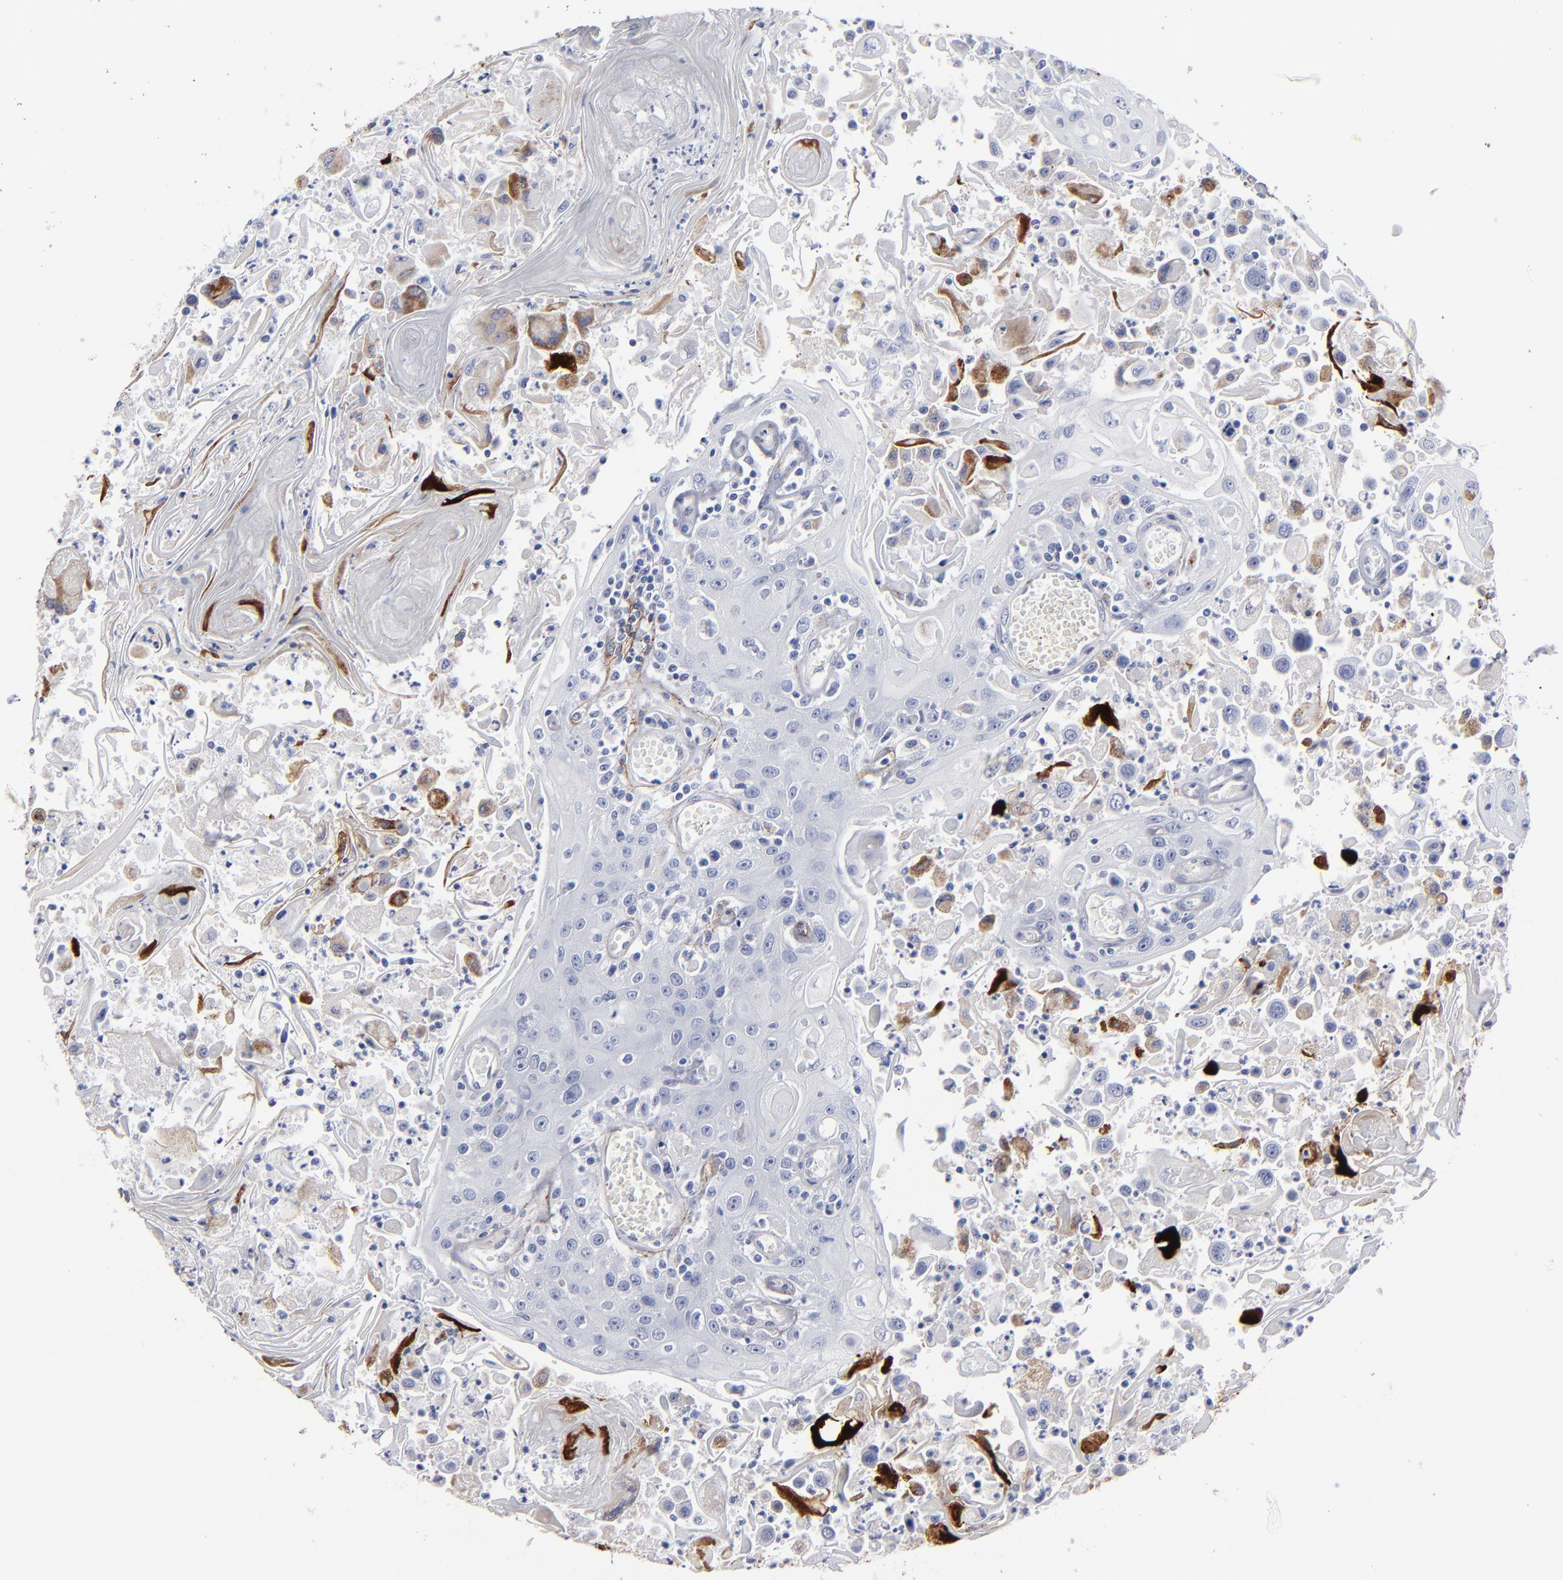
{"staining": {"intensity": "negative", "quantity": "none", "location": "none"}, "tissue": "head and neck cancer", "cell_type": "Tumor cells", "image_type": "cancer", "snomed": [{"axis": "morphology", "description": "Squamous cell carcinoma, NOS"}, {"axis": "topography", "description": "Oral tissue"}, {"axis": "topography", "description": "Head-Neck"}], "caption": "High magnification brightfield microscopy of head and neck squamous cell carcinoma stained with DAB (brown) and counterstained with hematoxylin (blue): tumor cells show no significant staining. (DAB (3,3'-diaminobenzidine) IHC visualized using brightfield microscopy, high magnification).", "gene": "EMILIN1", "patient": {"sex": "female", "age": 76}}